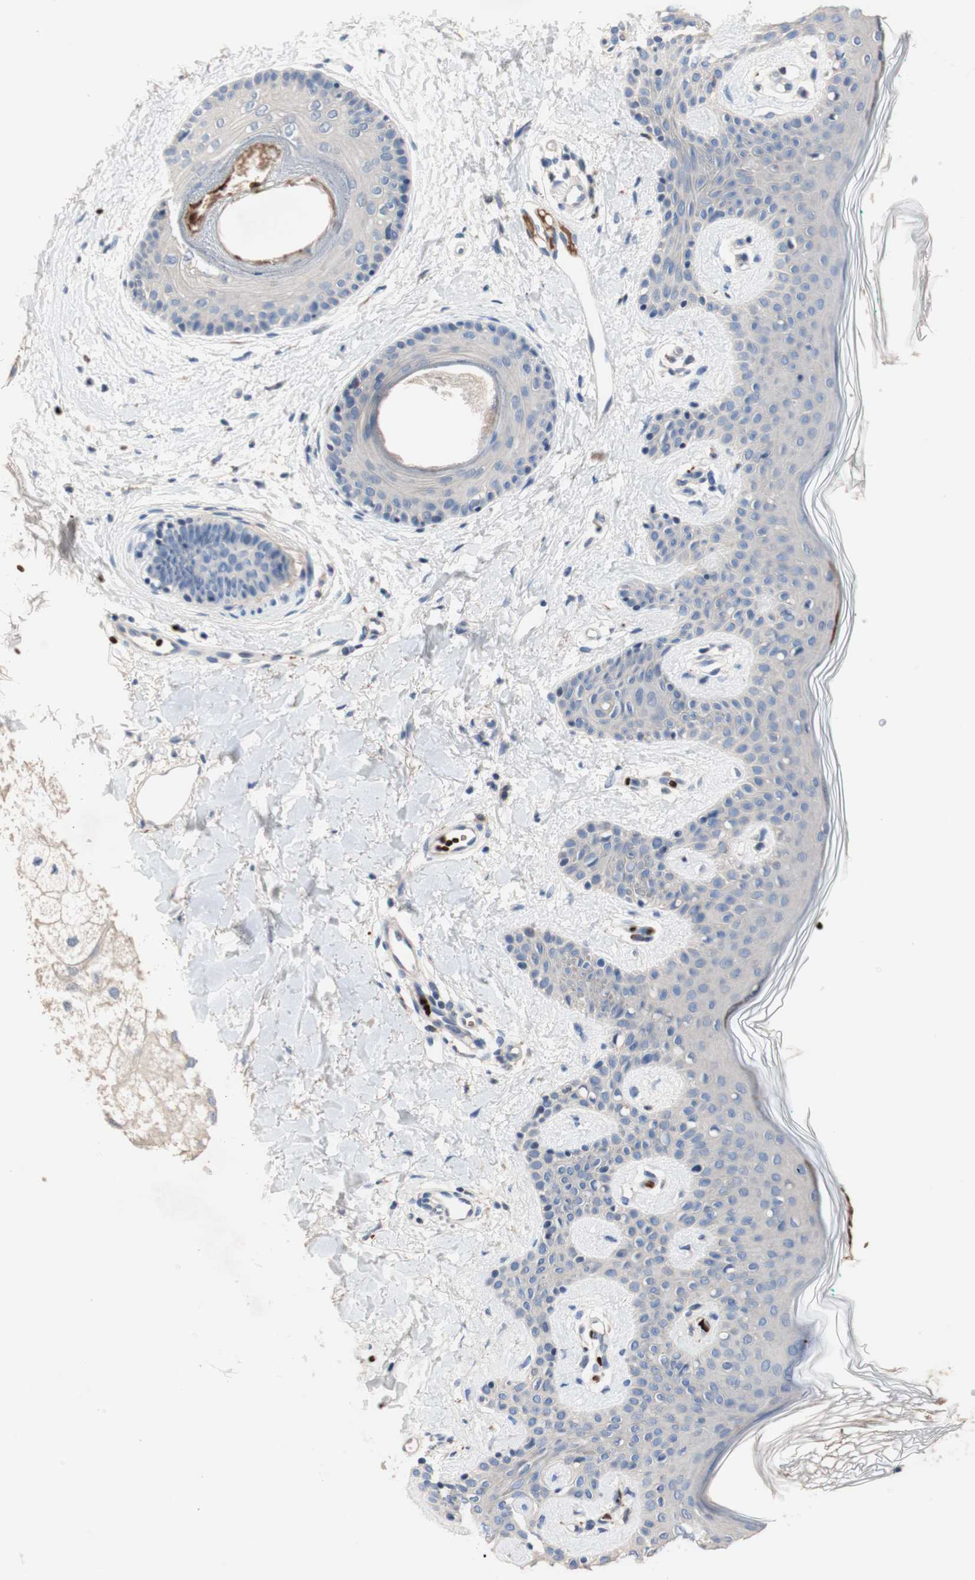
{"staining": {"intensity": "negative", "quantity": "none", "location": "none"}, "tissue": "skin", "cell_type": "Fibroblasts", "image_type": "normal", "snomed": [{"axis": "morphology", "description": "Normal tissue, NOS"}, {"axis": "topography", "description": "Skin"}], "caption": "Benign skin was stained to show a protein in brown. There is no significant positivity in fibroblasts. (DAB (3,3'-diaminobenzidine) IHC visualized using brightfield microscopy, high magnification).", "gene": "CDON", "patient": {"sex": "male", "age": 16}}